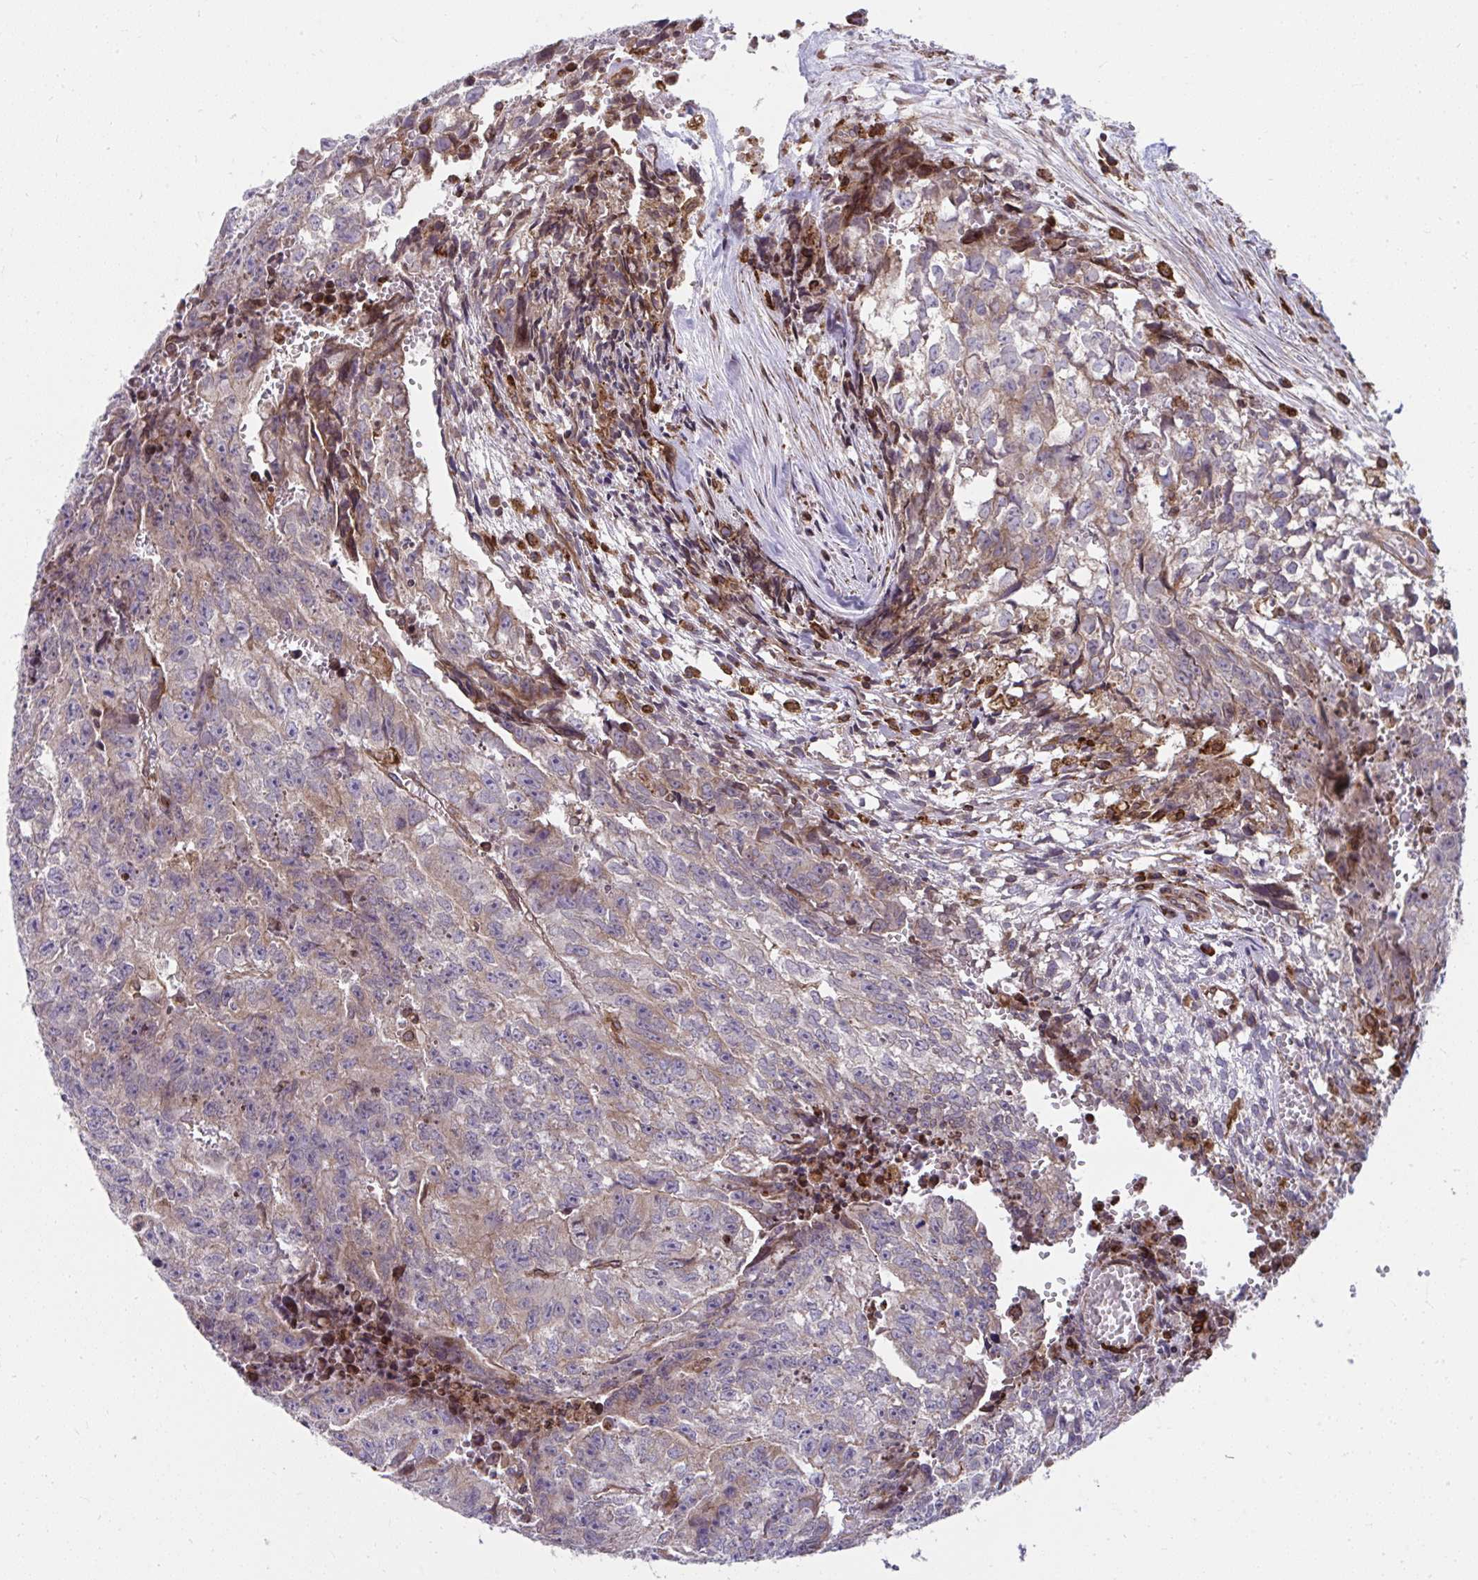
{"staining": {"intensity": "weak", "quantity": "<25%", "location": "cytoplasmic/membranous"}, "tissue": "testis cancer", "cell_type": "Tumor cells", "image_type": "cancer", "snomed": [{"axis": "morphology", "description": "Carcinoma, Embryonal, NOS"}, {"axis": "morphology", "description": "Teratoma, malignant, NOS"}, {"axis": "topography", "description": "Testis"}], "caption": "DAB immunohistochemical staining of testis embryonal carcinoma exhibits no significant expression in tumor cells.", "gene": "STIM2", "patient": {"sex": "male", "age": 24}}